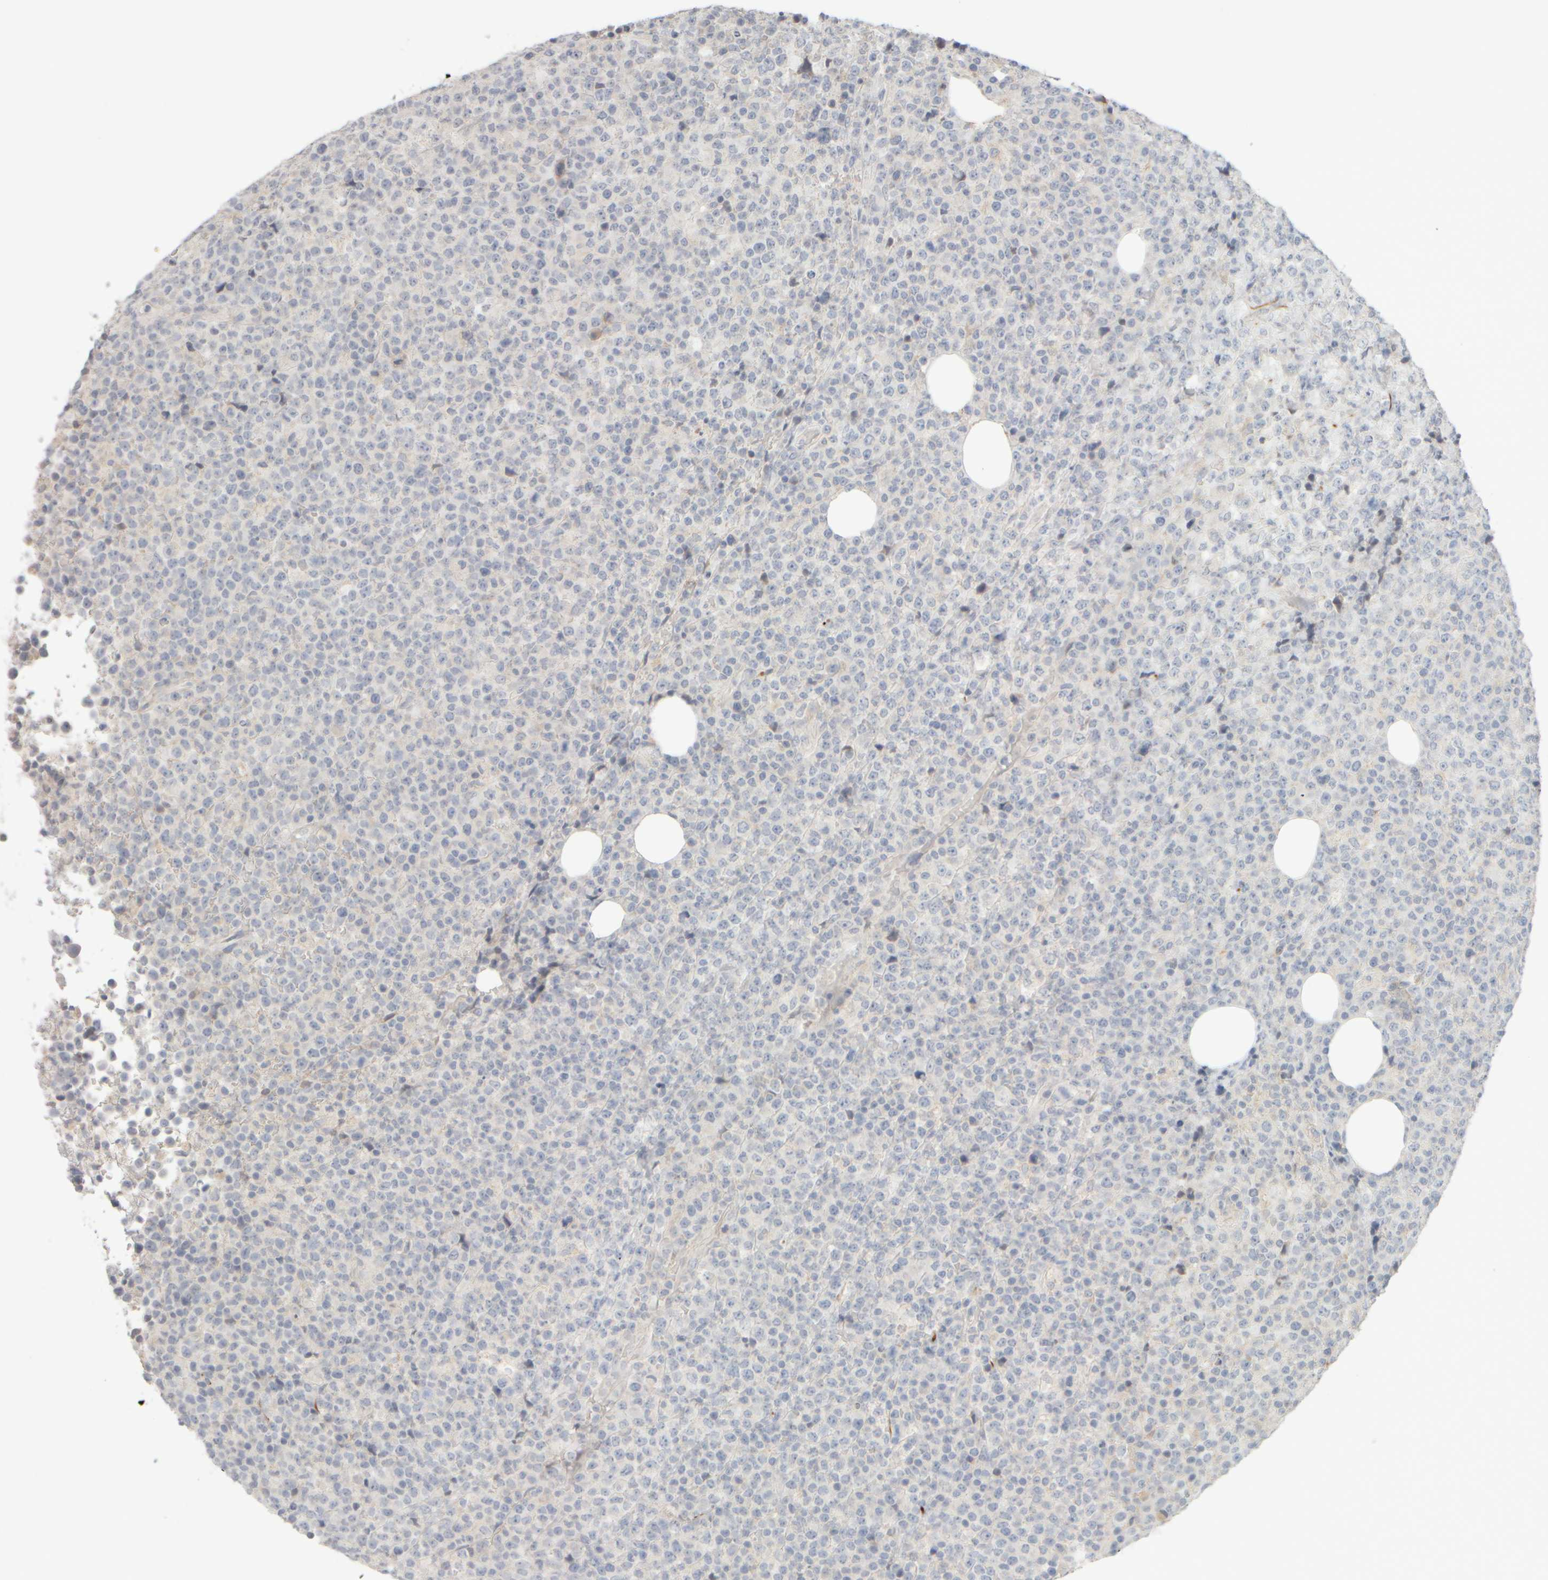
{"staining": {"intensity": "negative", "quantity": "none", "location": "none"}, "tissue": "lymphoma", "cell_type": "Tumor cells", "image_type": "cancer", "snomed": [{"axis": "morphology", "description": "Malignant lymphoma, non-Hodgkin's type, High grade"}, {"axis": "topography", "description": "Lymph node"}], "caption": "IHC of human high-grade malignant lymphoma, non-Hodgkin's type shows no positivity in tumor cells. Brightfield microscopy of immunohistochemistry stained with DAB (3,3'-diaminobenzidine) (brown) and hematoxylin (blue), captured at high magnification.", "gene": "ZNF112", "patient": {"sex": "male", "age": 13}}